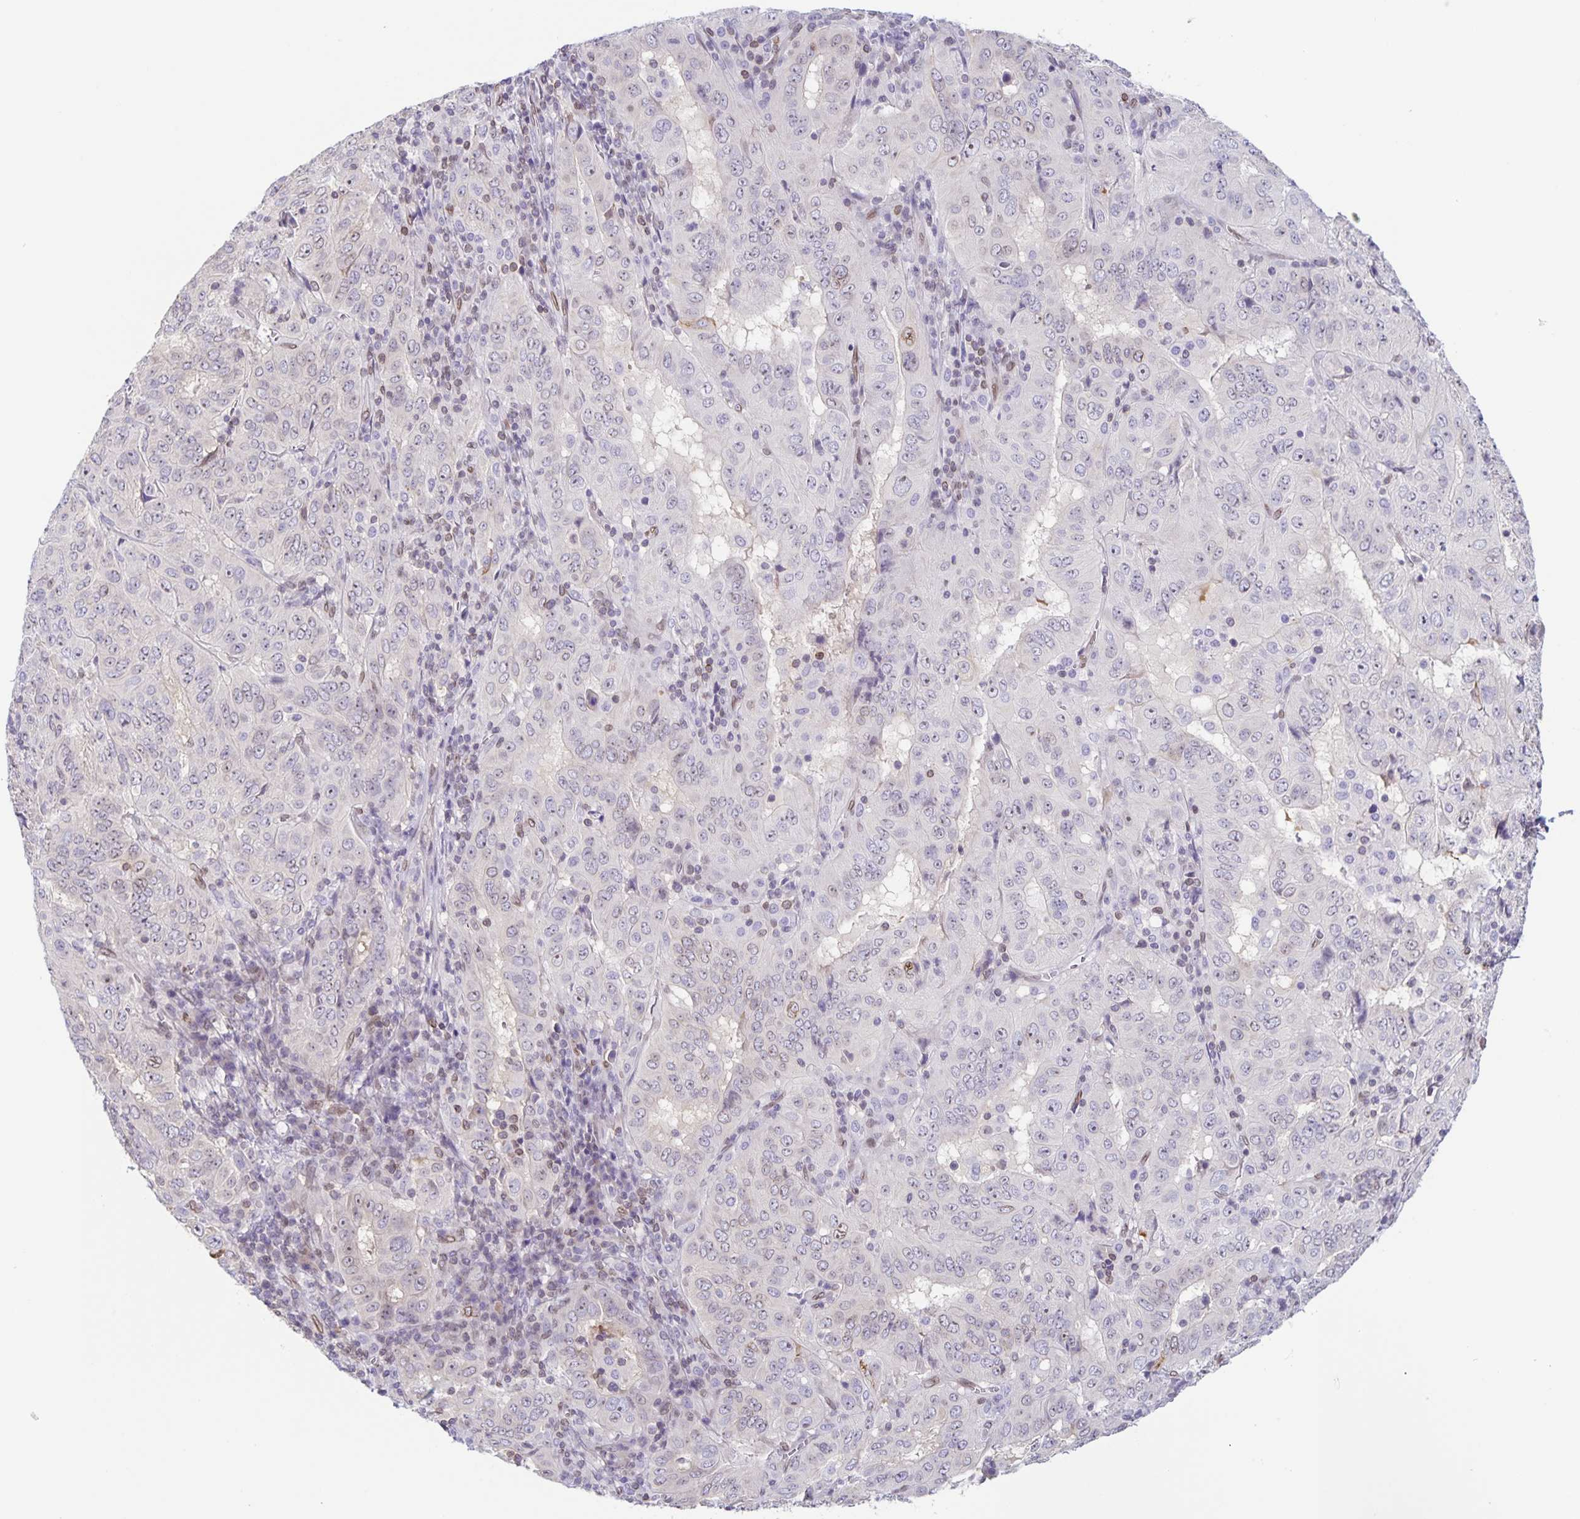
{"staining": {"intensity": "negative", "quantity": "none", "location": "none"}, "tissue": "pancreatic cancer", "cell_type": "Tumor cells", "image_type": "cancer", "snomed": [{"axis": "morphology", "description": "Adenocarcinoma, NOS"}, {"axis": "topography", "description": "Pancreas"}], "caption": "This photomicrograph is of pancreatic cancer stained with IHC to label a protein in brown with the nuclei are counter-stained blue. There is no staining in tumor cells.", "gene": "SYNE2", "patient": {"sex": "male", "age": 63}}